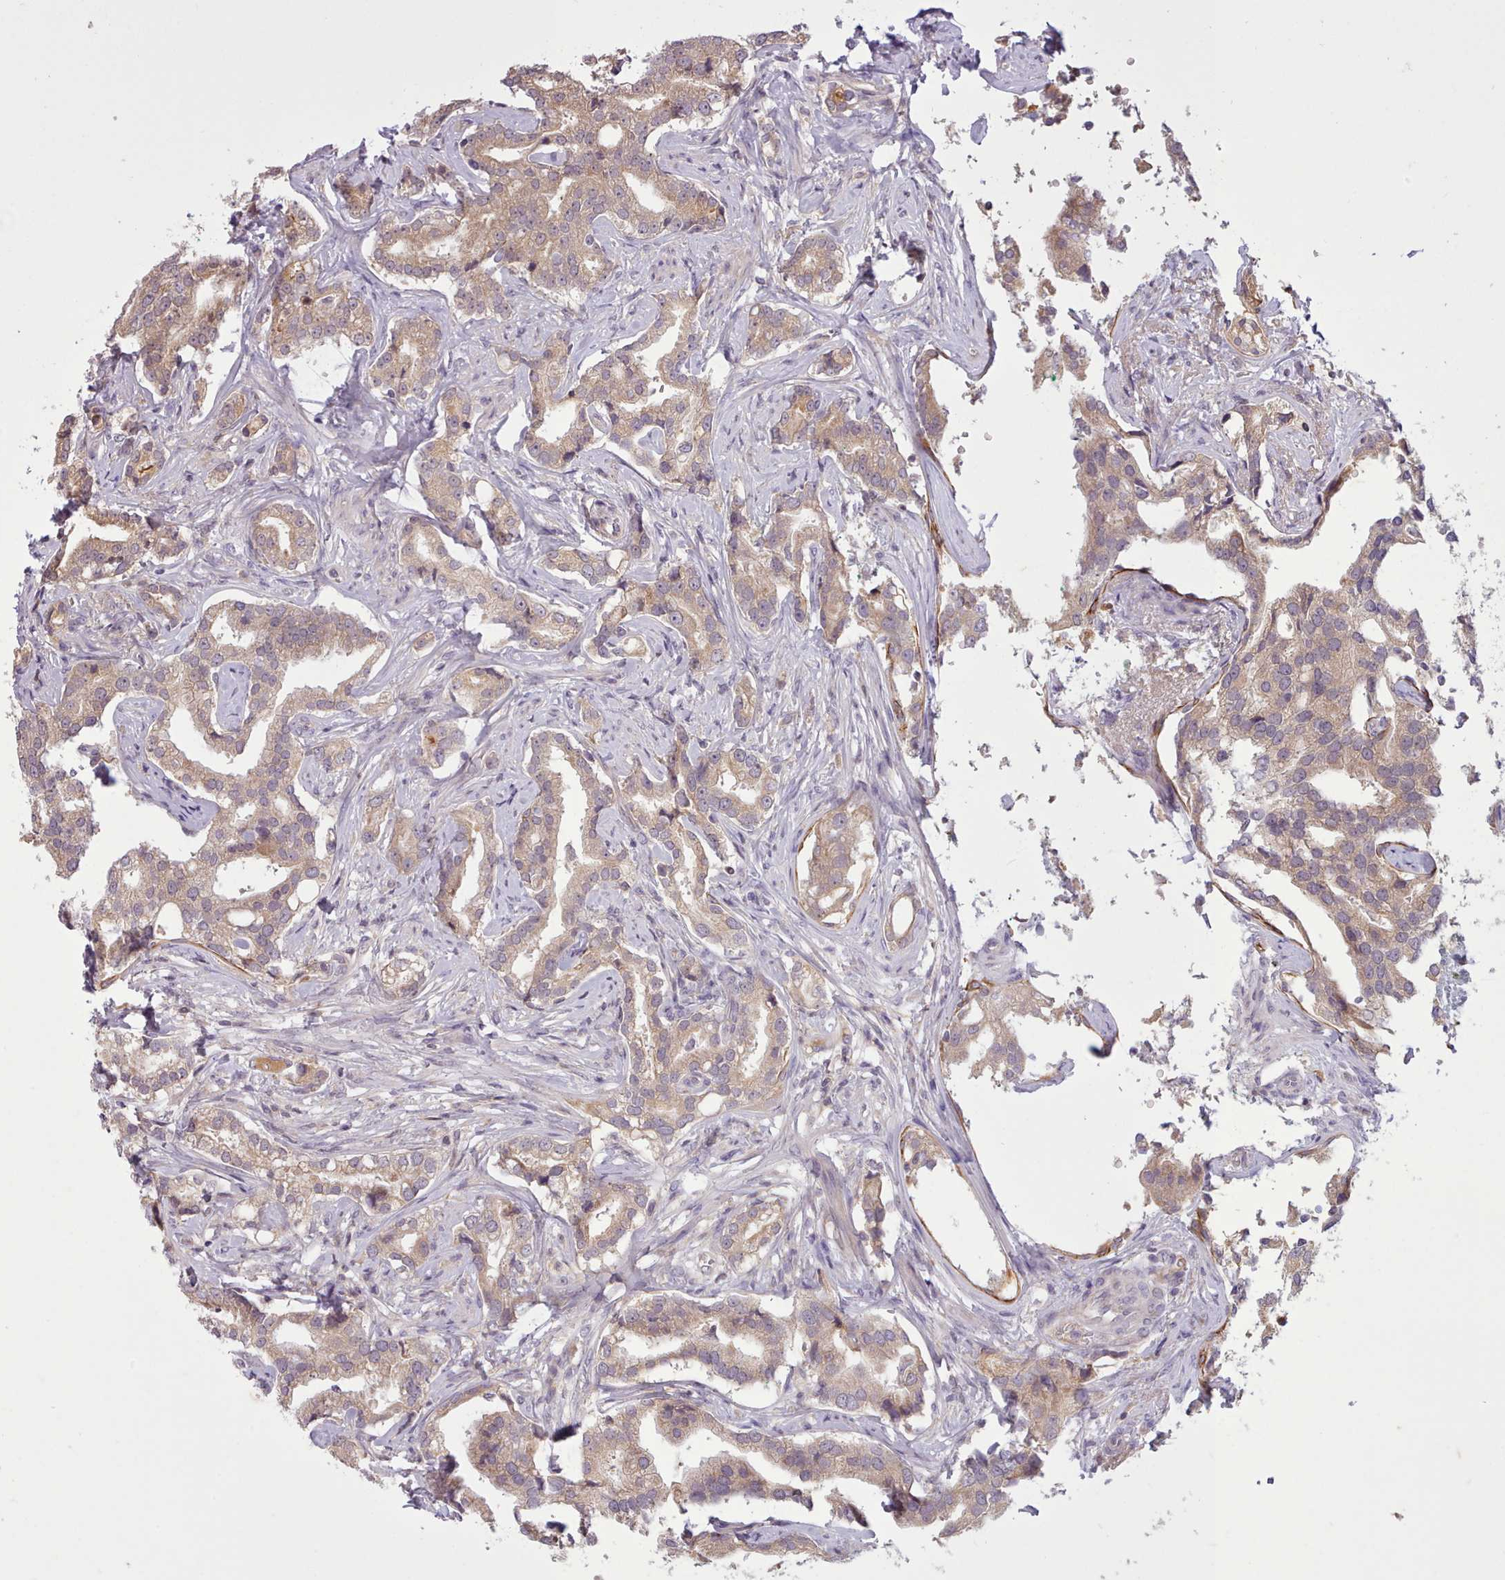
{"staining": {"intensity": "moderate", "quantity": ">75%", "location": "cytoplasmic/membranous"}, "tissue": "prostate cancer", "cell_type": "Tumor cells", "image_type": "cancer", "snomed": [{"axis": "morphology", "description": "Adenocarcinoma, High grade"}, {"axis": "topography", "description": "Prostate"}], "caption": "Human prostate cancer stained with a brown dye shows moderate cytoplasmic/membranous positive staining in approximately >75% of tumor cells.", "gene": "NMRK1", "patient": {"sex": "male", "age": 67}}